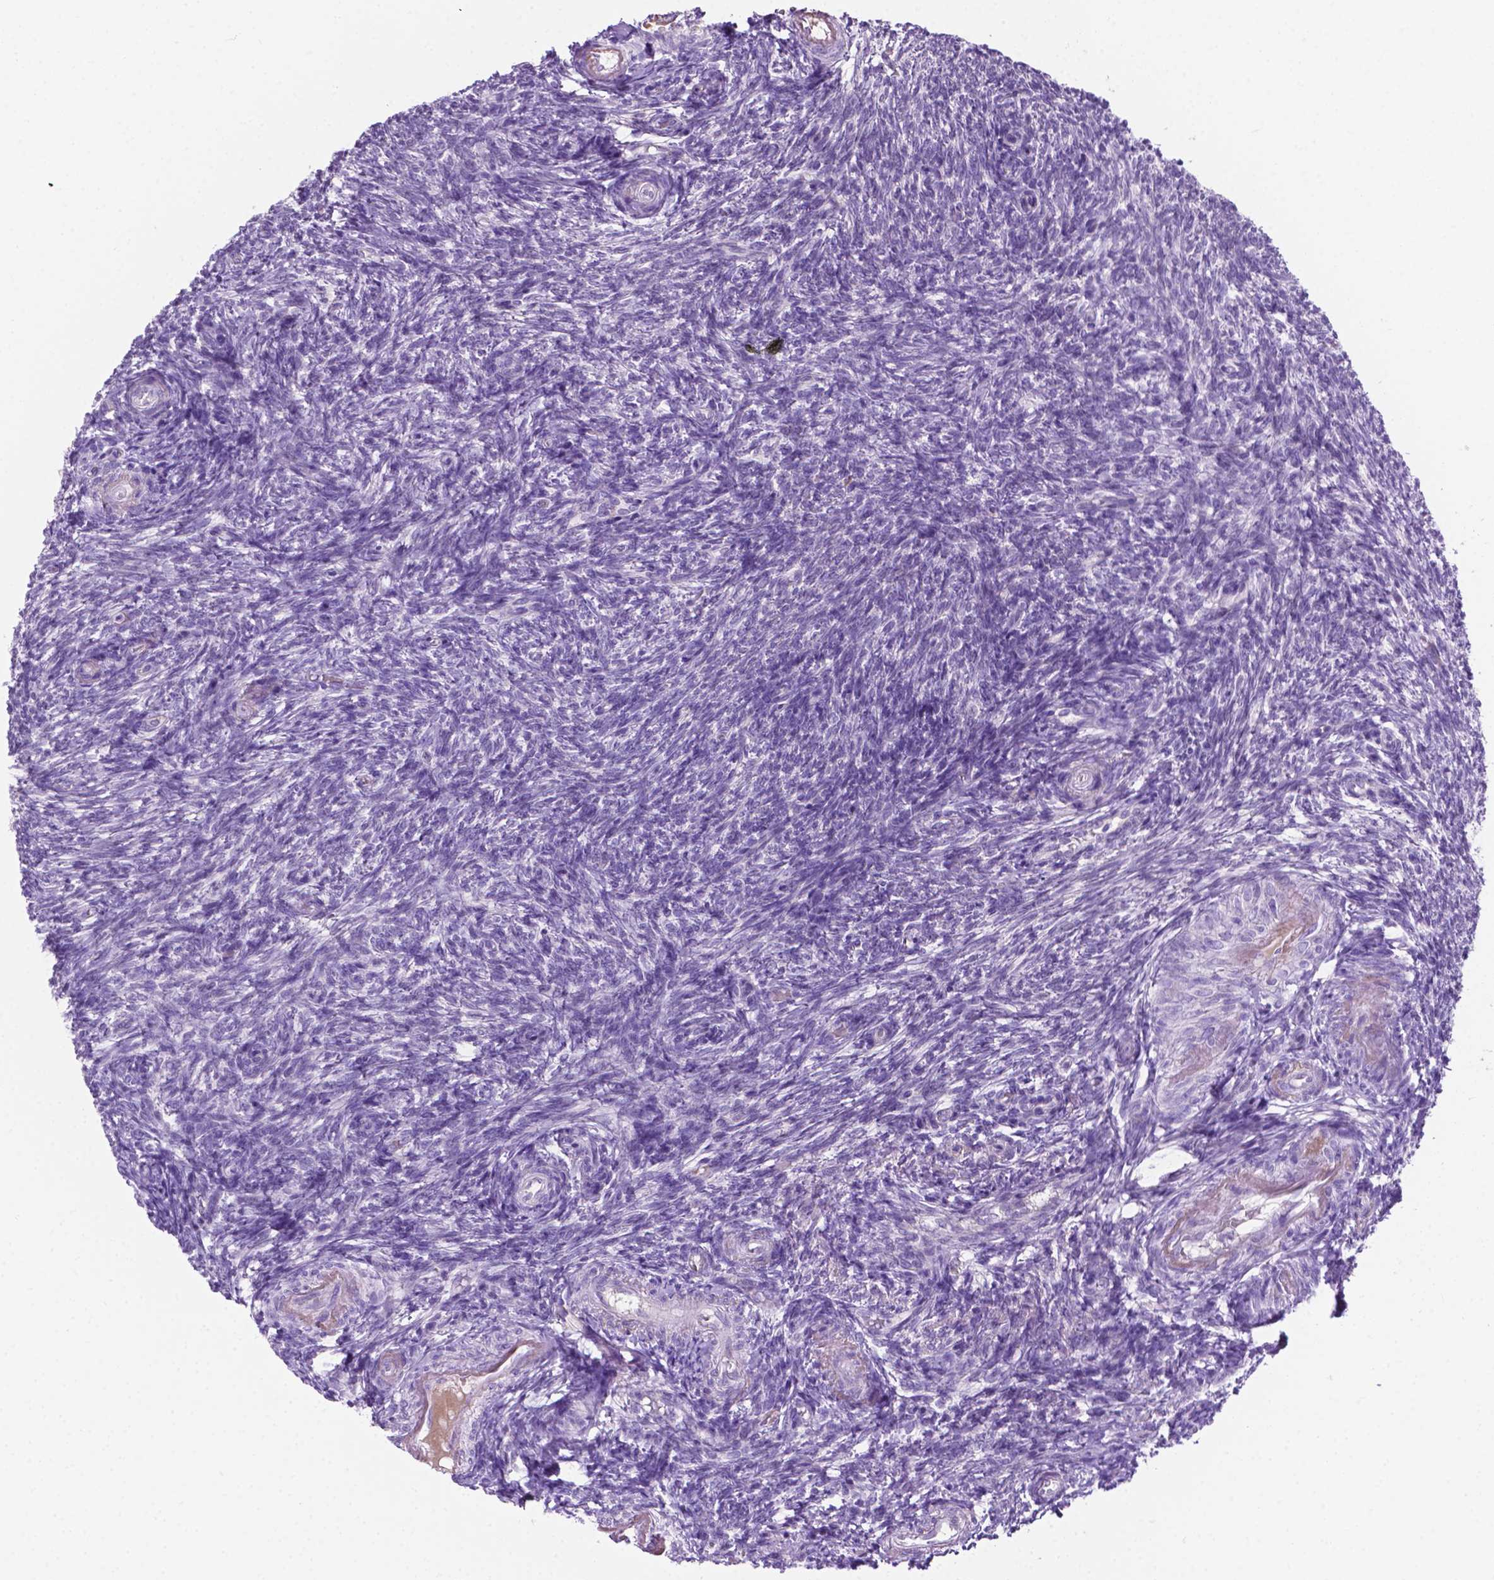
{"staining": {"intensity": "negative", "quantity": "none", "location": "none"}, "tissue": "ovary", "cell_type": "Follicle cells", "image_type": "normal", "snomed": [{"axis": "morphology", "description": "Normal tissue, NOS"}, {"axis": "topography", "description": "Ovary"}], "caption": "Human ovary stained for a protein using IHC exhibits no staining in follicle cells.", "gene": "MMP27", "patient": {"sex": "female", "age": 39}}